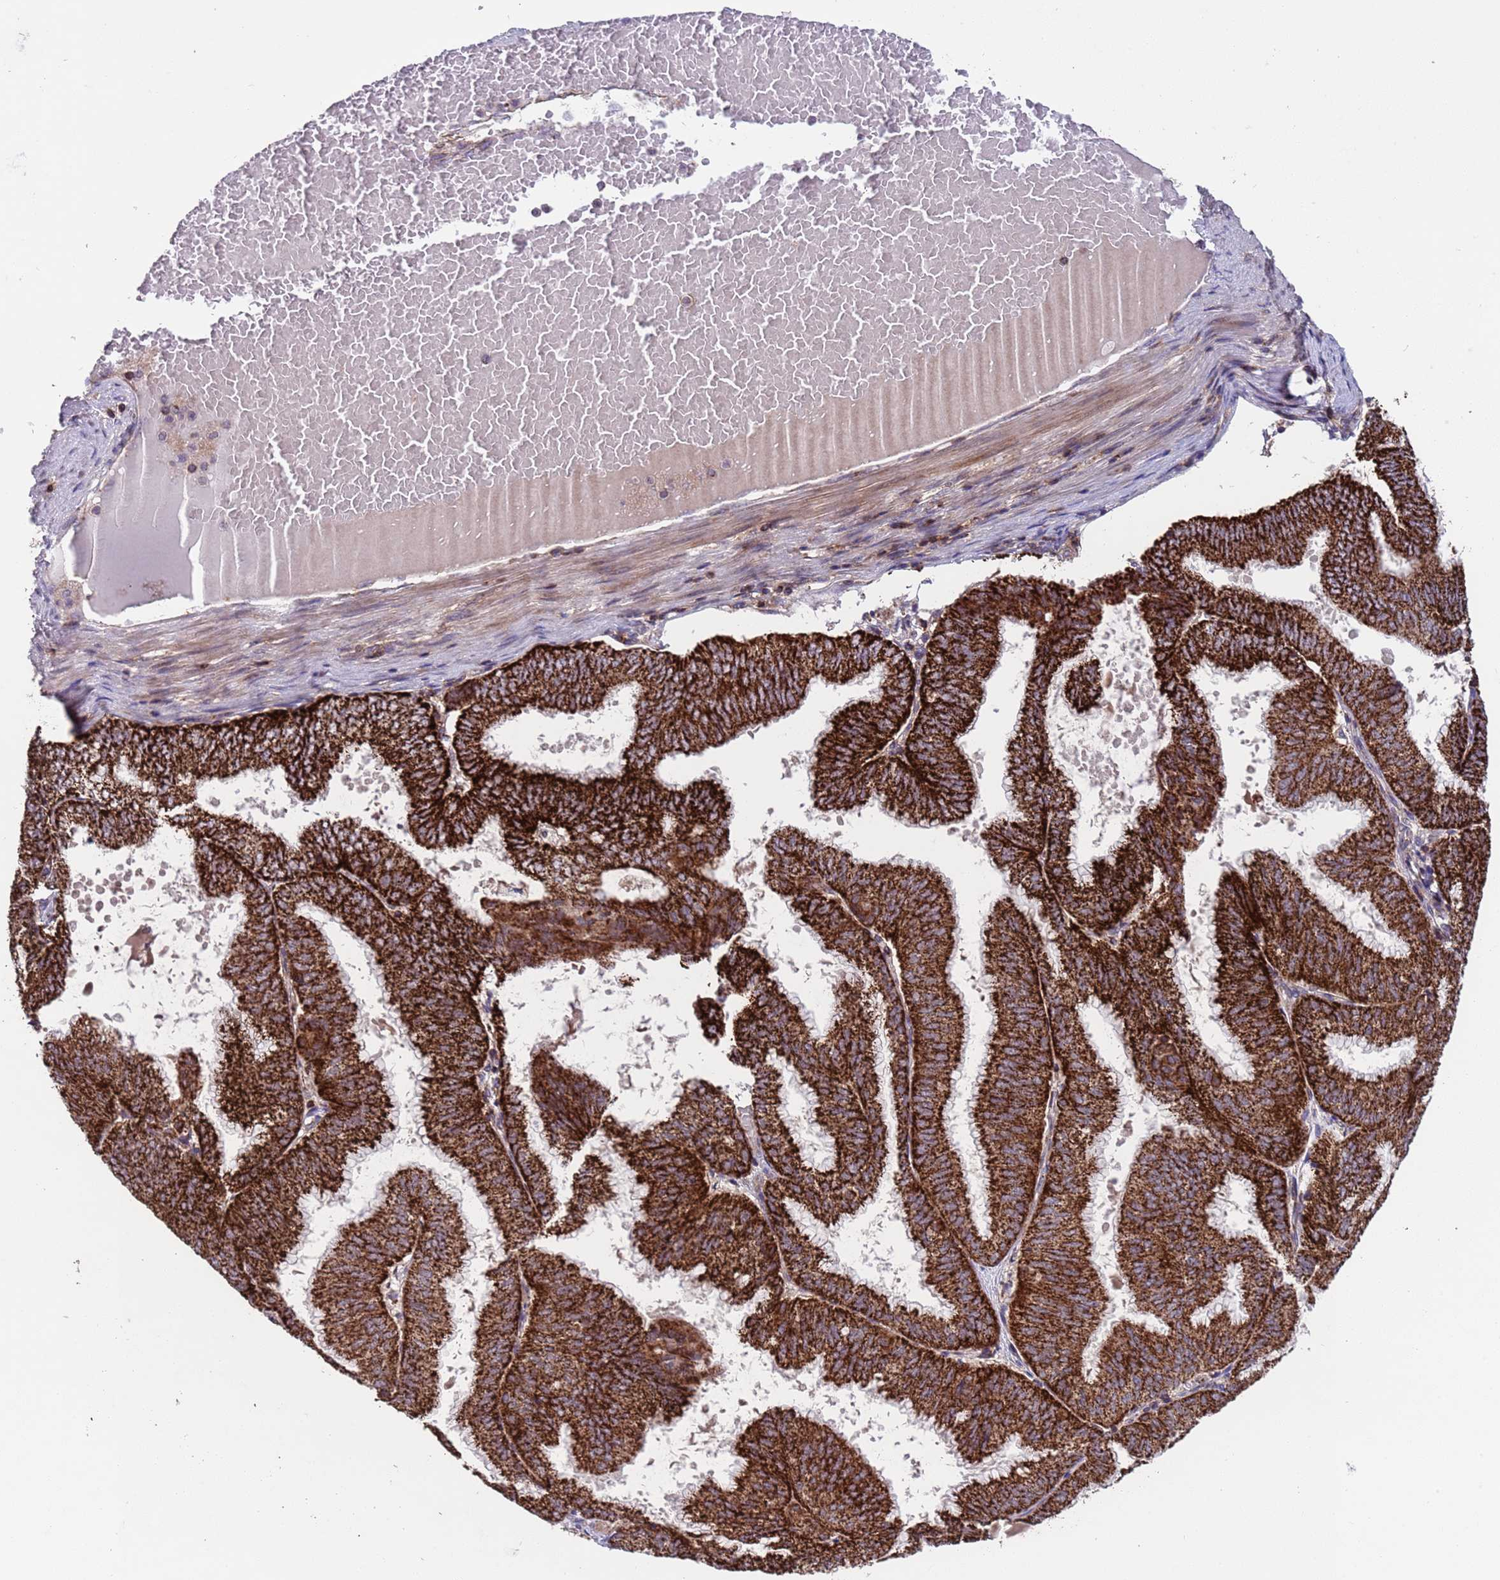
{"staining": {"intensity": "strong", "quantity": ">75%", "location": "cytoplasmic/membranous"}, "tissue": "endometrial cancer", "cell_type": "Tumor cells", "image_type": "cancer", "snomed": [{"axis": "morphology", "description": "Adenocarcinoma, NOS"}, {"axis": "topography", "description": "Endometrium"}], "caption": "A brown stain highlights strong cytoplasmic/membranous positivity of a protein in endometrial adenocarcinoma tumor cells.", "gene": "ACAD8", "patient": {"sex": "female", "age": 49}}